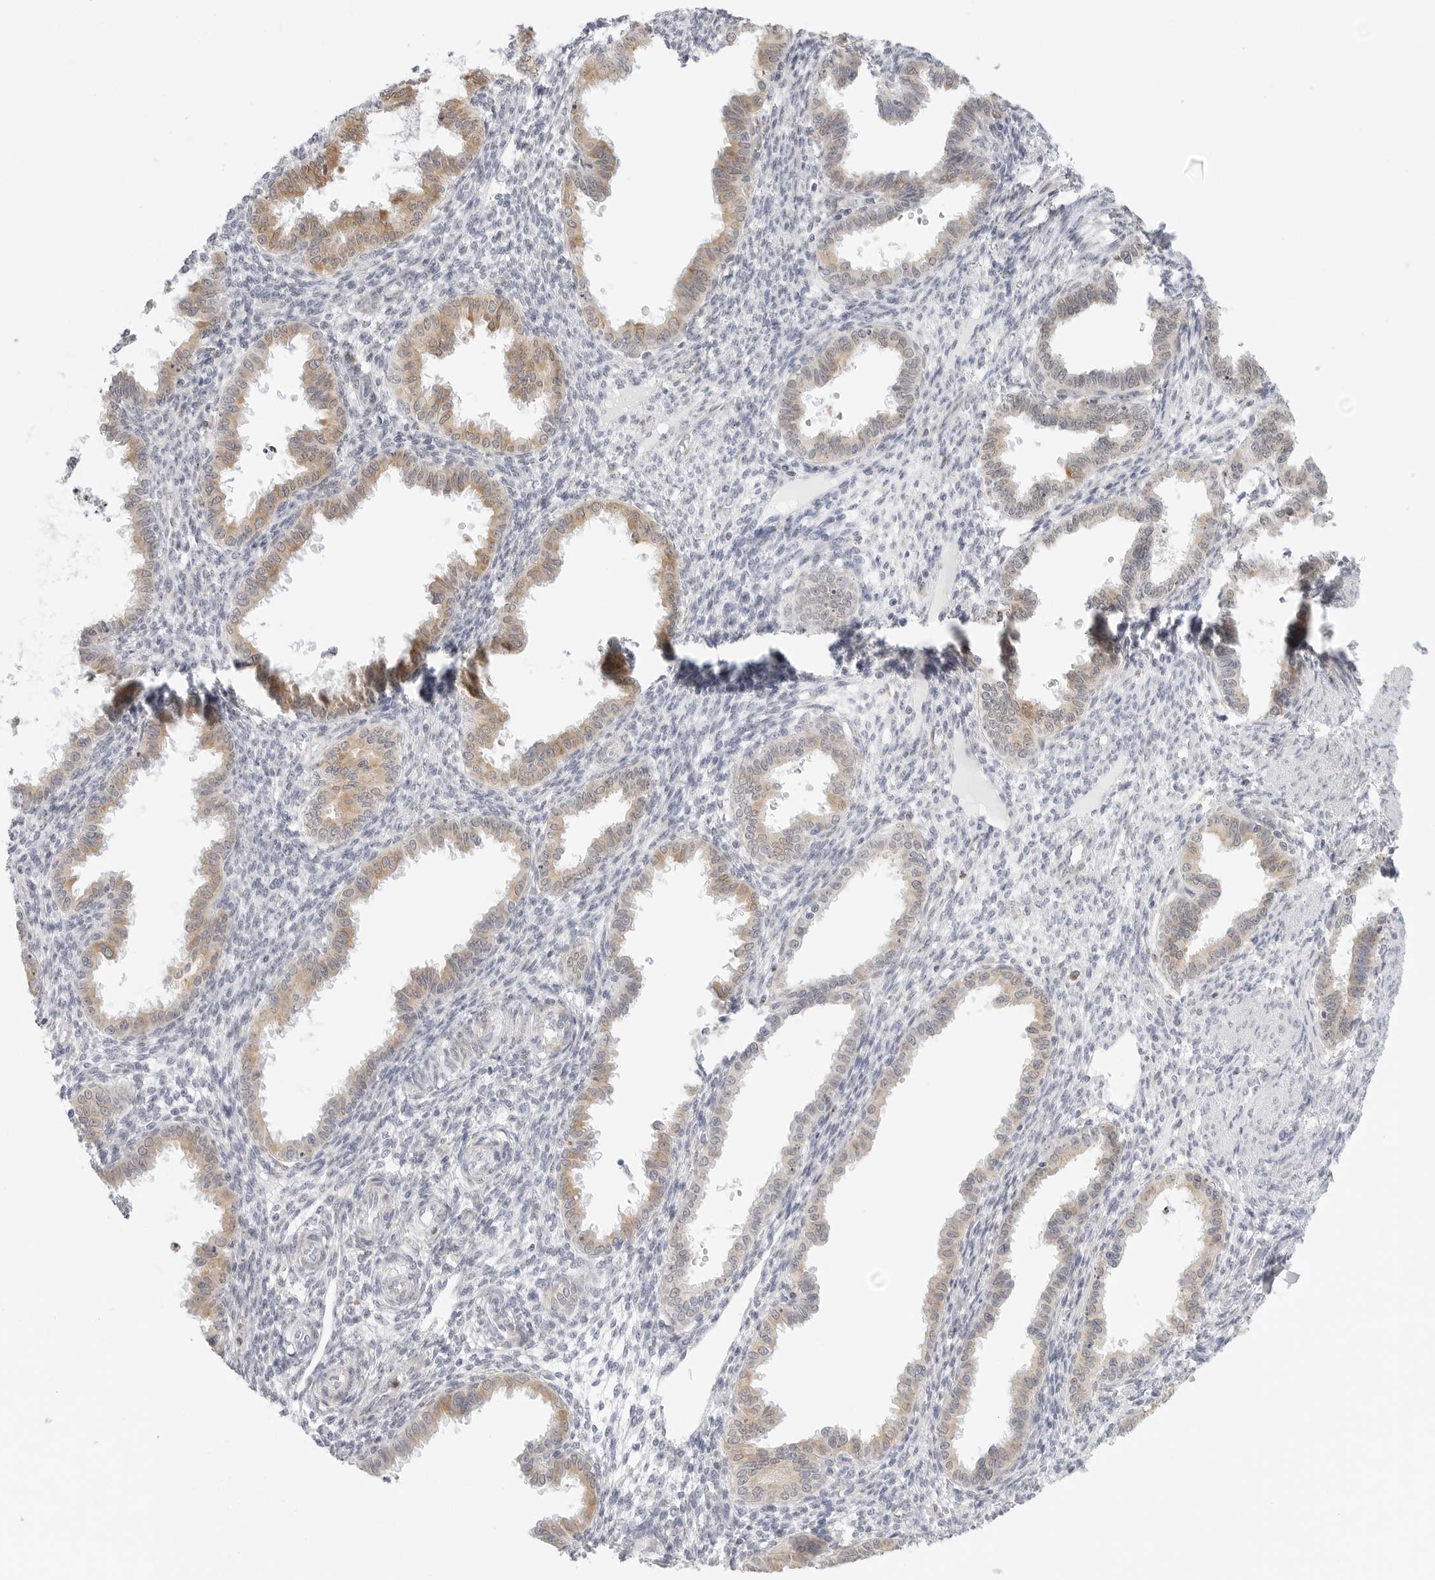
{"staining": {"intensity": "negative", "quantity": "none", "location": "none"}, "tissue": "endometrium", "cell_type": "Cells in endometrial stroma", "image_type": "normal", "snomed": [{"axis": "morphology", "description": "Normal tissue, NOS"}, {"axis": "topography", "description": "Endometrium"}], "caption": "An immunohistochemistry photomicrograph of normal endometrium is shown. There is no staining in cells in endometrial stroma of endometrium.", "gene": "THEM4", "patient": {"sex": "female", "age": 33}}